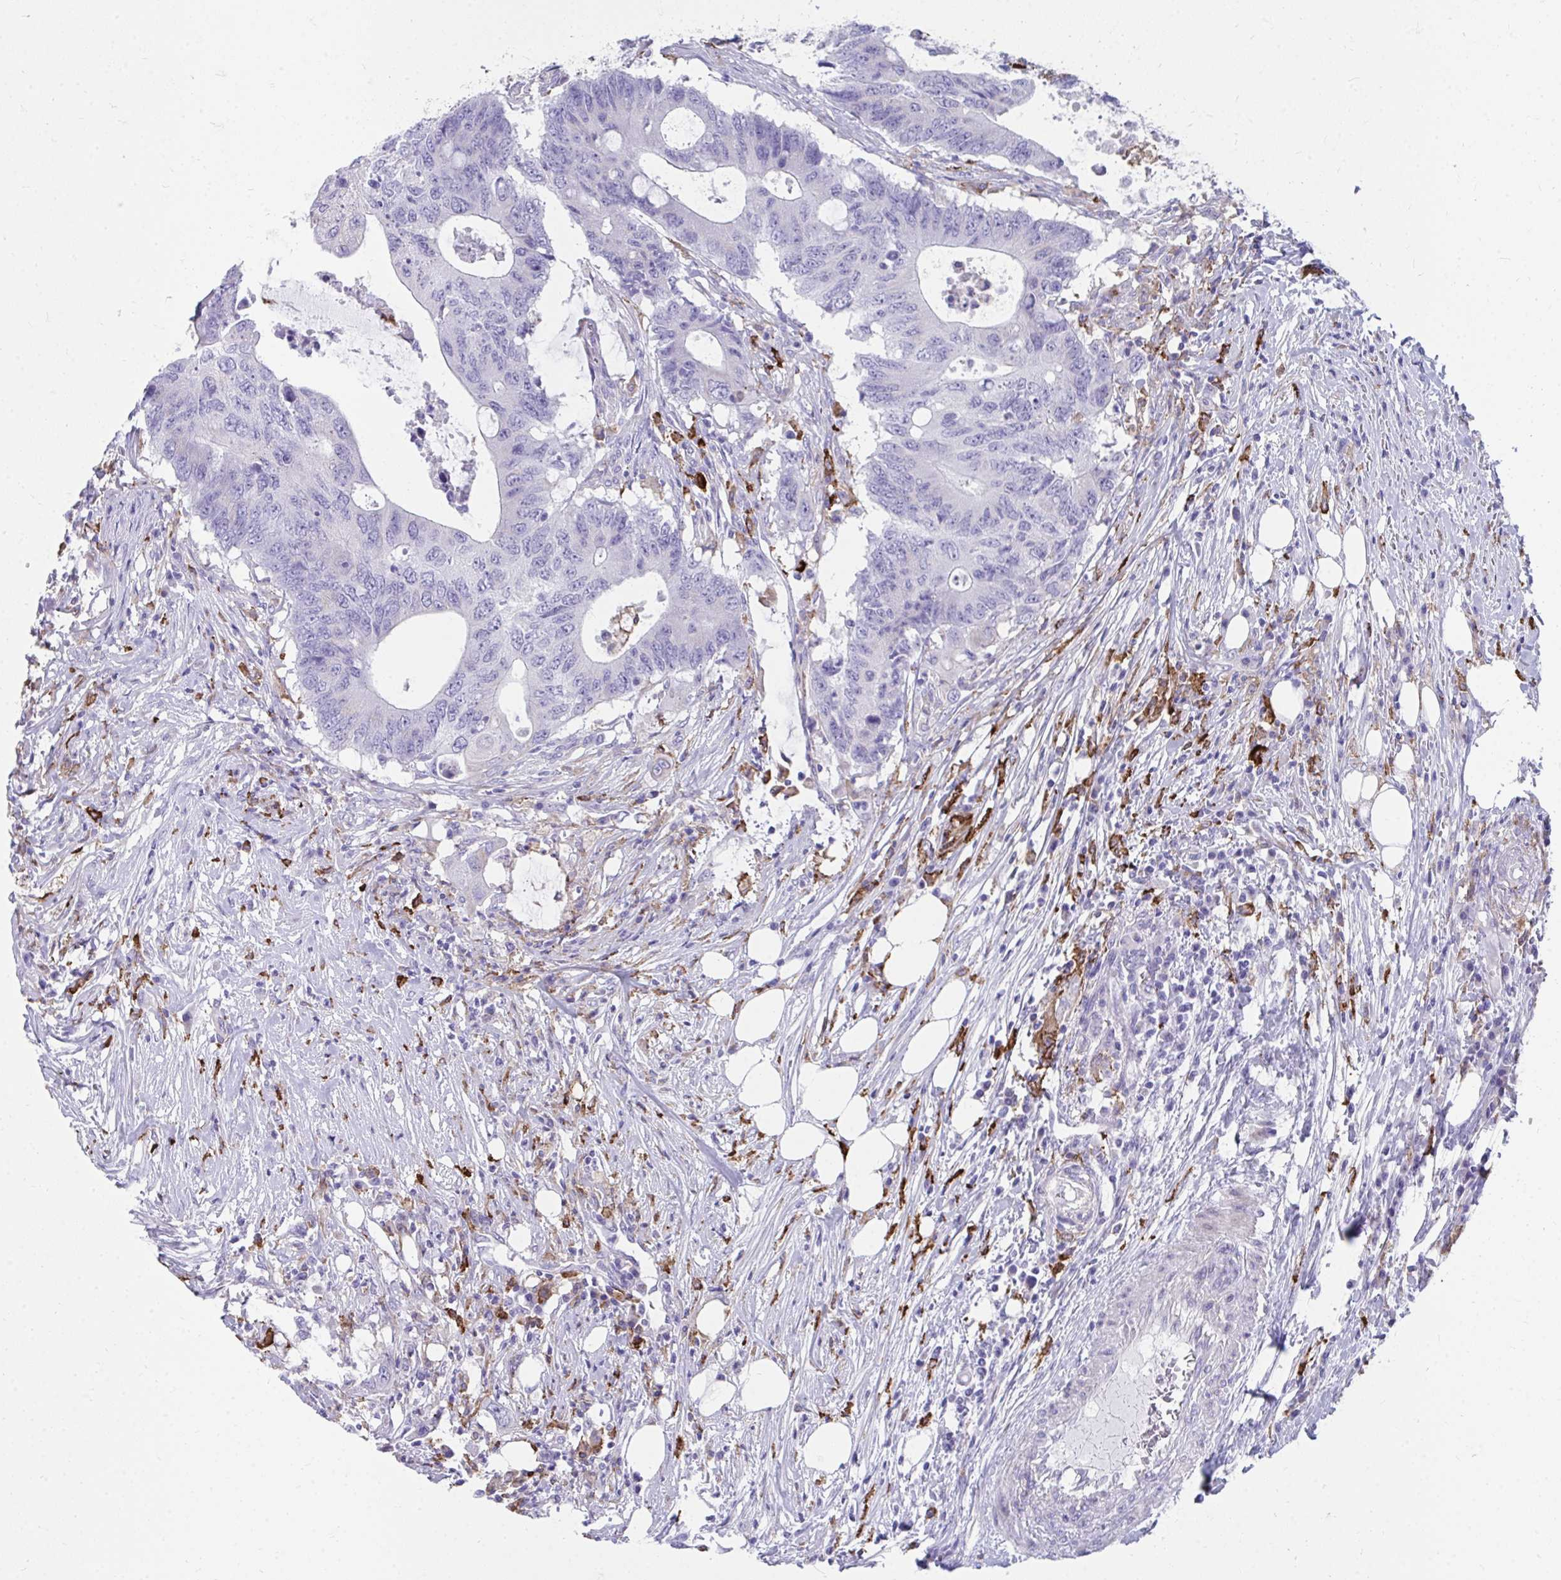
{"staining": {"intensity": "negative", "quantity": "none", "location": "none"}, "tissue": "colorectal cancer", "cell_type": "Tumor cells", "image_type": "cancer", "snomed": [{"axis": "morphology", "description": "Adenocarcinoma, NOS"}, {"axis": "topography", "description": "Colon"}], "caption": "DAB (3,3'-diaminobenzidine) immunohistochemical staining of human adenocarcinoma (colorectal) reveals no significant expression in tumor cells. Brightfield microscopy of immunohistochemistry (IHC) stained with DAB (brown) and hematoxylin (blue), captured at high magnification.", "gene": "CD163", "patient": {"sex": "male", "age": 71}}